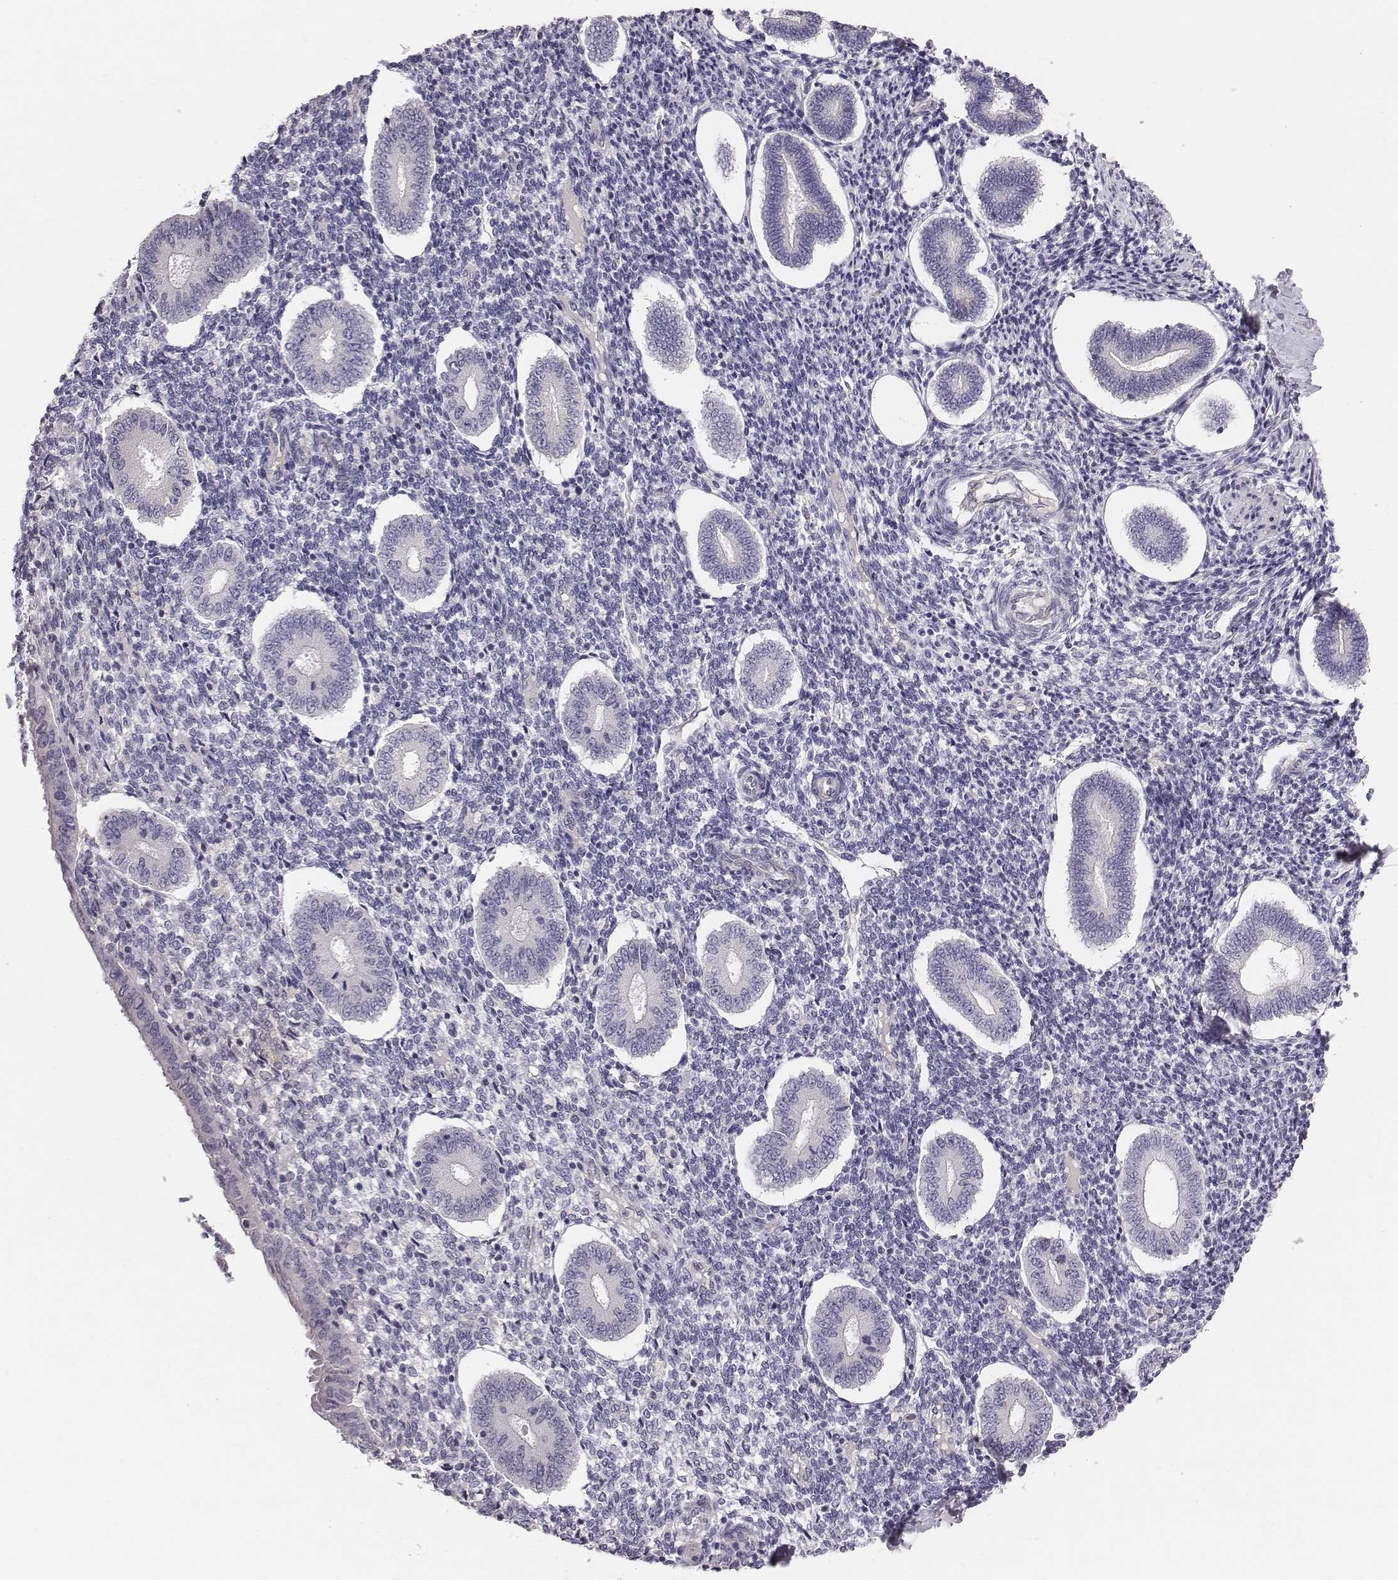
{"staining": {"intensity": "negative", "quantity": "none", "location": "none"}, "tissue": "endometrium", "cell_type": "Cells in endometrial stroma", "image_type": "normal", "snomed": [{"axis": "morphology", "description": "Normal tissue, NOS"}, {"axis": "topography", "description": "Endometrium"}], "caption": "This image is of benign endometrium stained with immunohistochemistry (IHC) to label a protein in brown with the nuclei are counter-stained blue. There is no positivity in cells in endometrial stroma. (DAB immunohistochemistry with hematoxylin counter stain).", "gene": "CACNG4", "patient": {"sex": "female", "age": 40}}